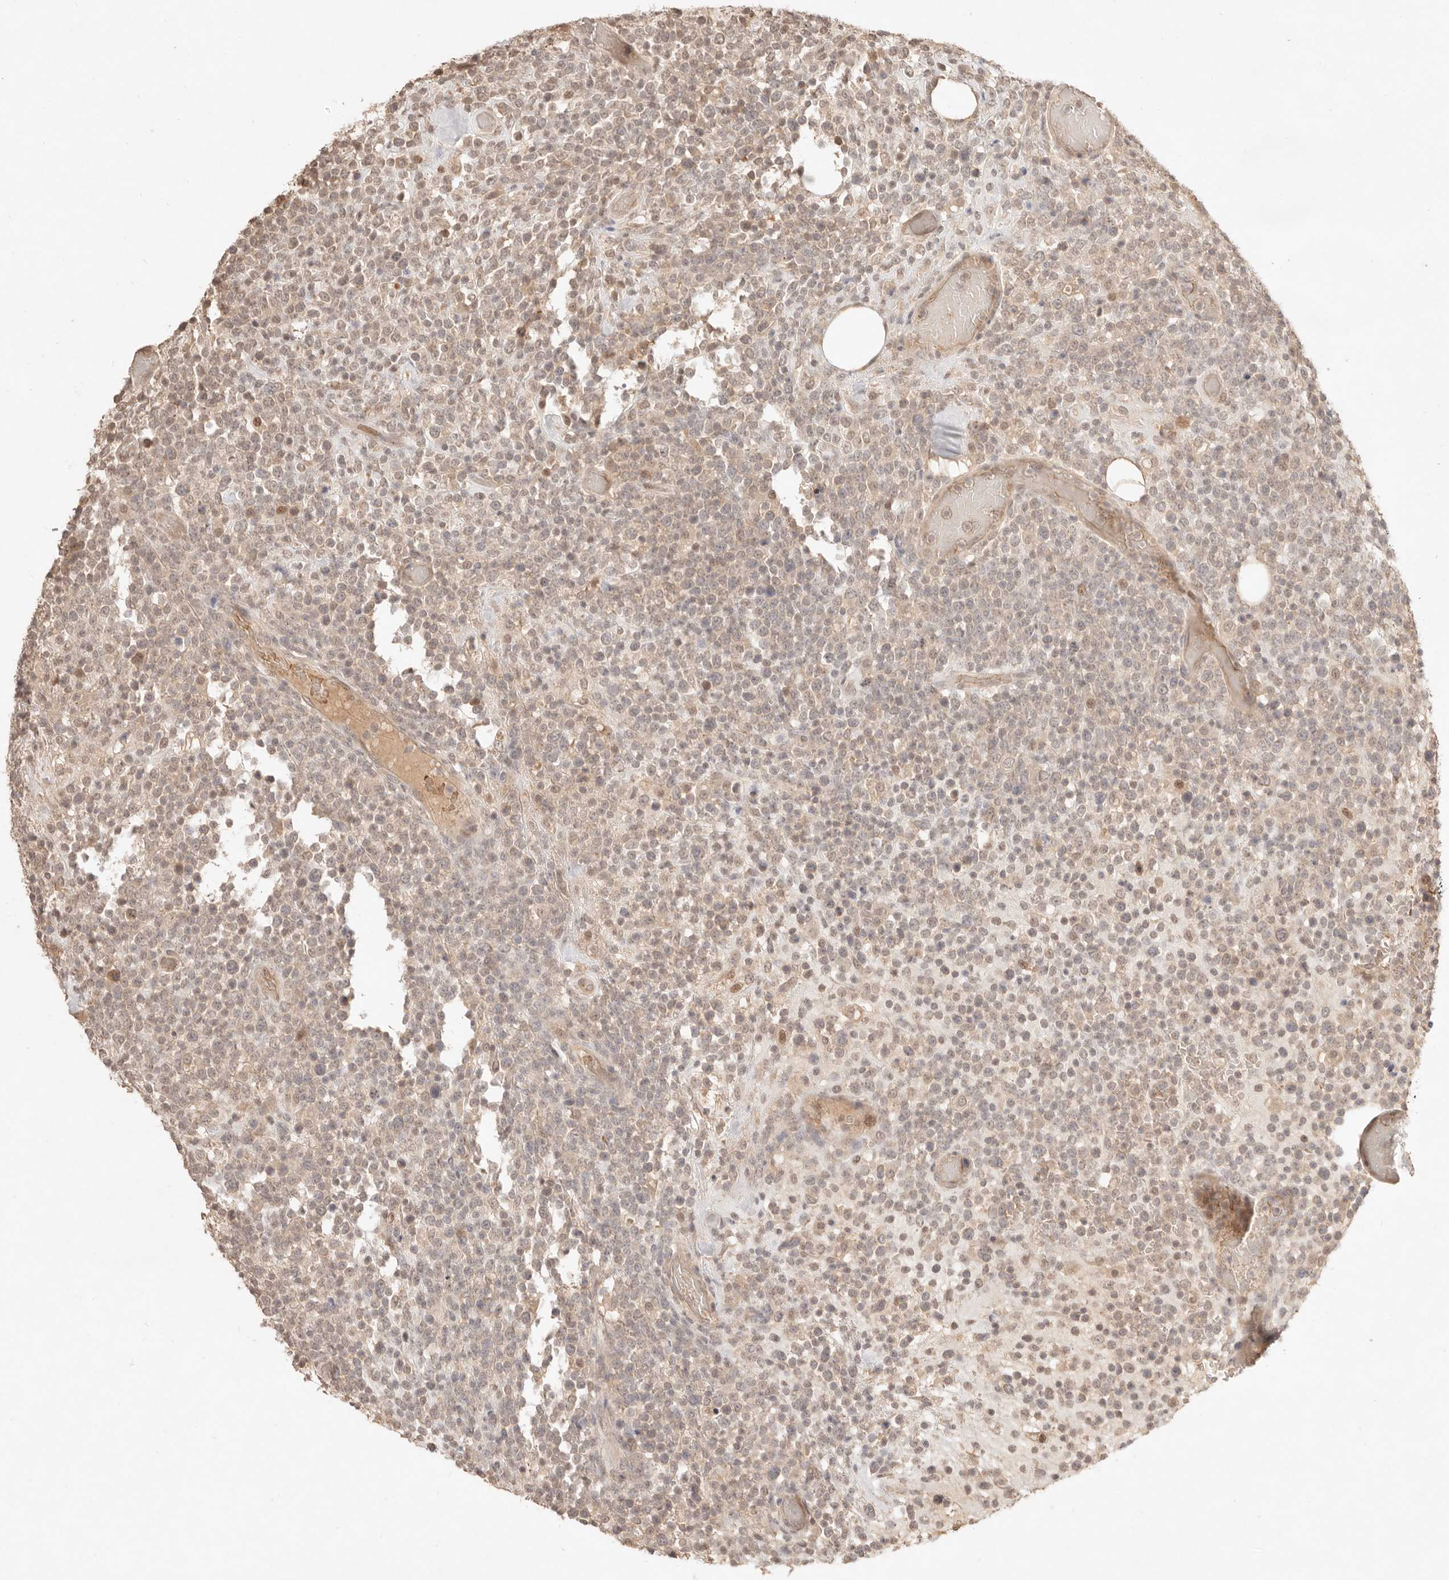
{"staining": {"intensity": "moderate", "quantity": ">75%", "location": "nuclear"}, "tissue": "lymphoma", "cell_type": "Tumor cells", "image_type": "cancer", "snomed": [{"axis": "morphology", "description": "Malignant lymphoma, non-Hodgkin's type, High grade"}, {"axis": "topography", "description": "Colon"}], "caption": "This image displays malignant lymphoma, non-Hodgkin's type (high-grade) stained with IHC to label a protein in brown. The nuclear of tumor cells show moderate positivity for the protein. Nuclei are counter-stained blue.", "gene": "MEP1A", "patient": {"sex": "female", "age": 53}}